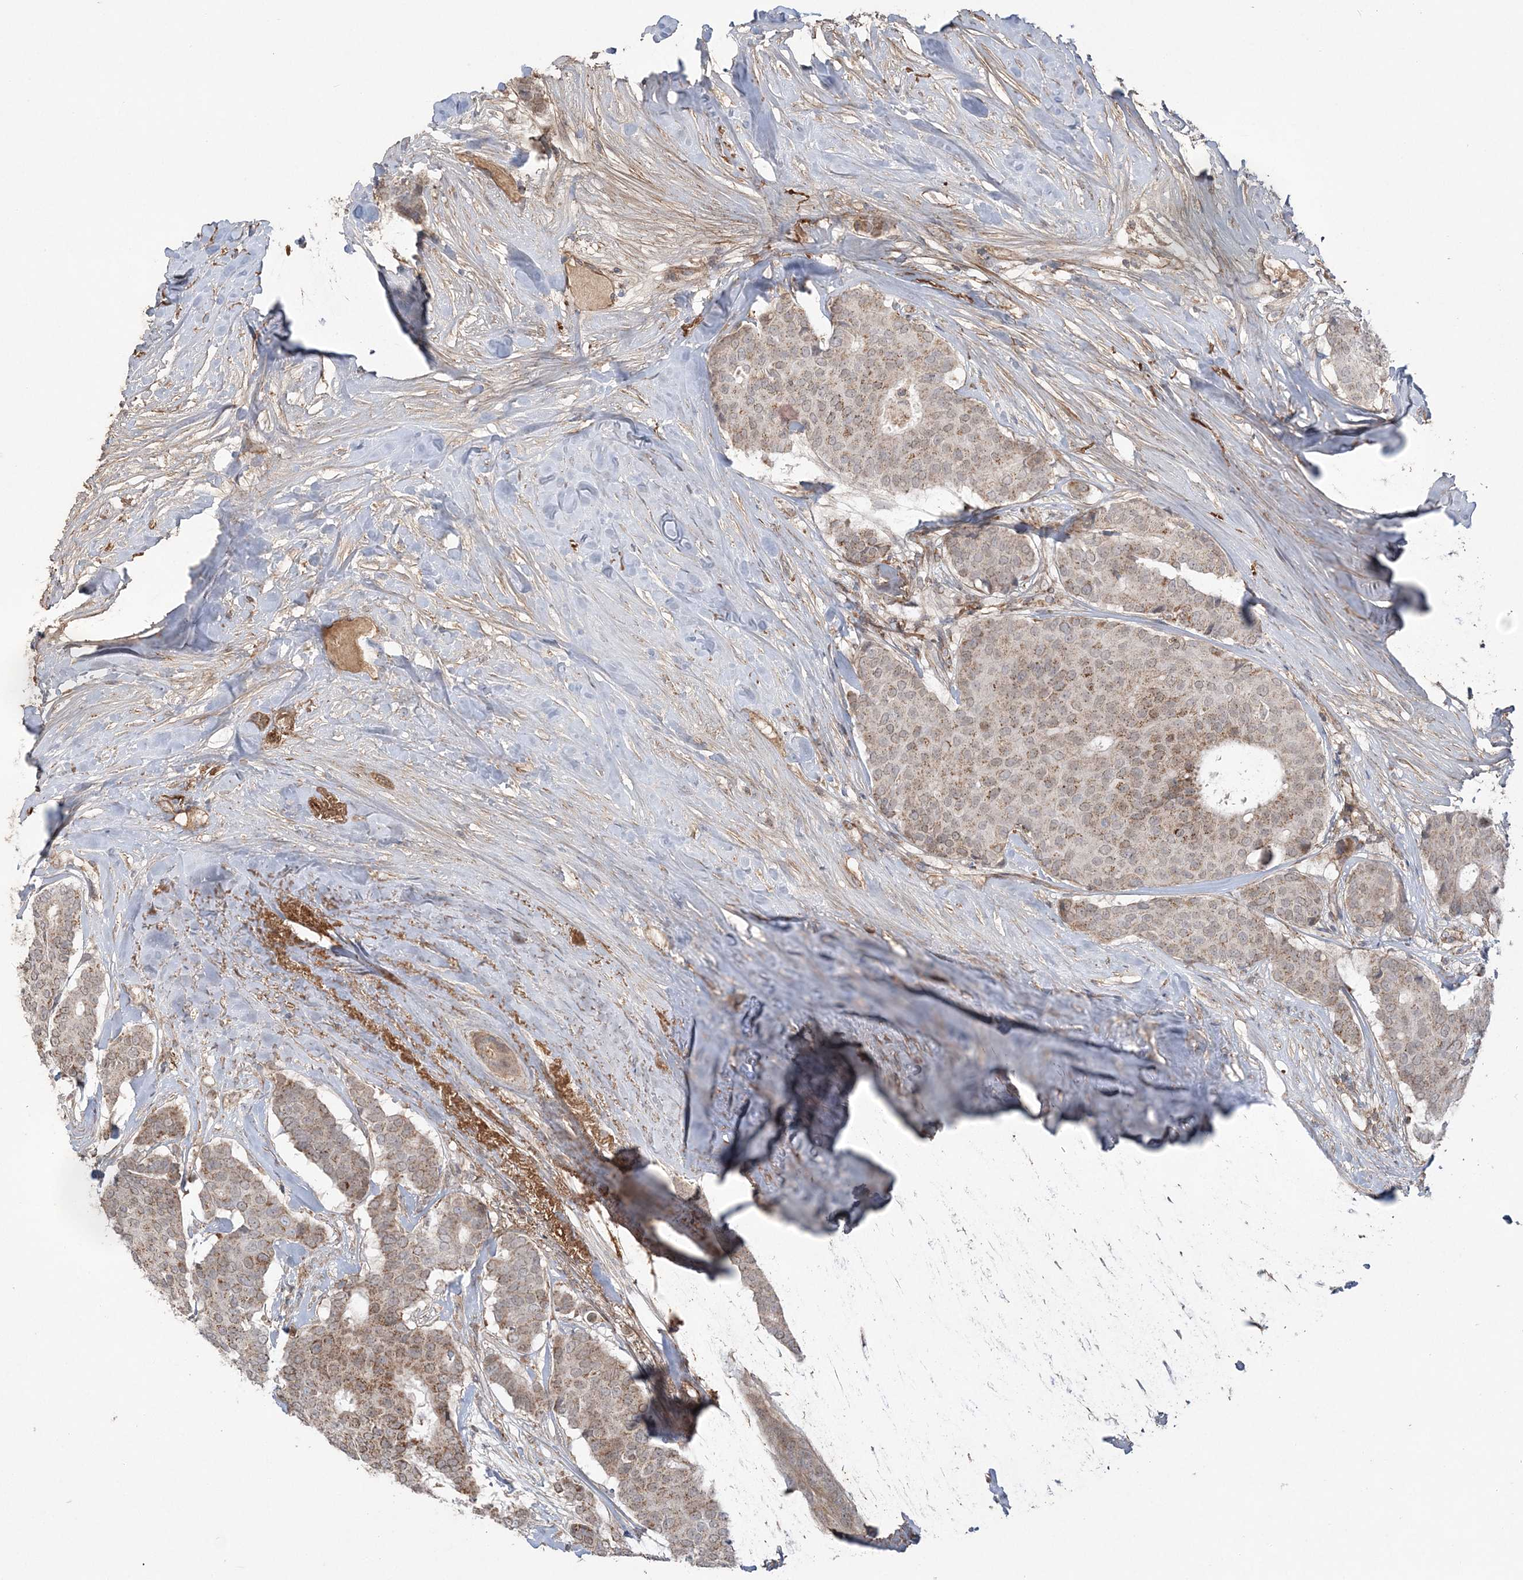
{"staining": {"intensity": "moderate", "quantity": ">75%", "location": "cytoplasmic/membranous"}, "tissue": "breast cancer", "cell_type": "Tumor cells", "image_type": "cancer", "snomed": [{"axis": "morphology", "description": "Duct carcinoma"}, {"axis": "topography", "description": "Breast"}], "caption": "There is medium levels of moderate cytoplasmic/membranous staining in tumor cells of breast infiltrating ductal carcinoma, as demonstrated by immunohistochemical staining (brown color).", "gene": "SCLT1", "patient": {"sex": "female", "age": 75}}